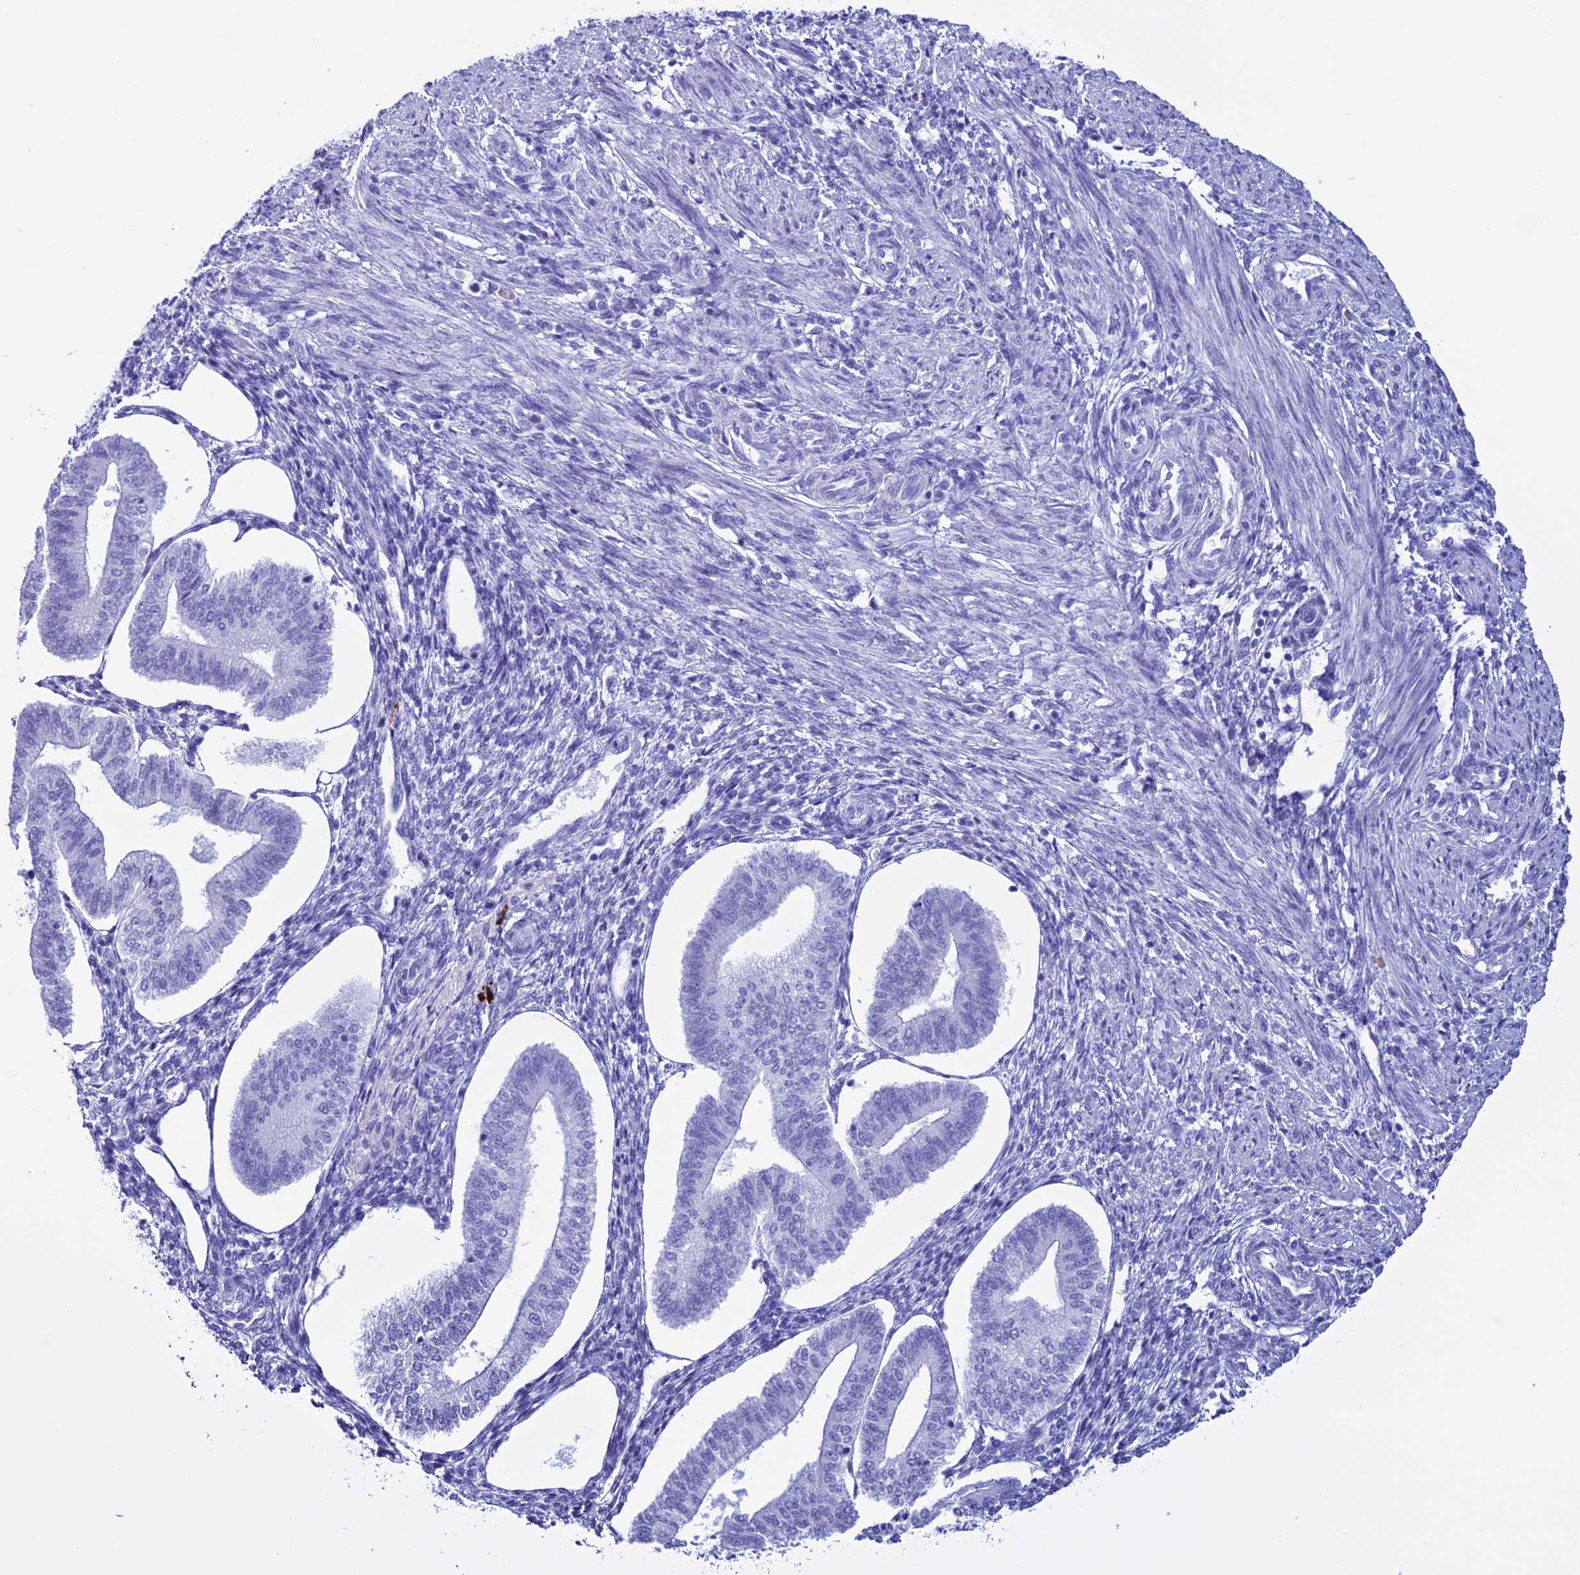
{"staining": {"intensity": "negative", "quantity": "none", "location": "none"}, "tissue": "endometrium", "cell_type": "Cells in endometrial stroma", "image_type": "normal", "snomed": [{"axis": "morphology", "description": "Normal tissue, NOS"}, {"axis": "topography", "description": "Endometrium"}], "caption": "High magnification brightfield microscopy of normal endometrium stained with DAB (3,3'-diaminobenzidine) (brown) and counterstained with hematoxylin (blue): cells in endometrial stroma show no significant expression. The staining is performed using DAB (3,3'-diaminobenzidine) brown chromogen with nuclei counter-stained in using hematoxylin.", "gene": "MZB1", "patient": {"sex": "female", "age": 34}}